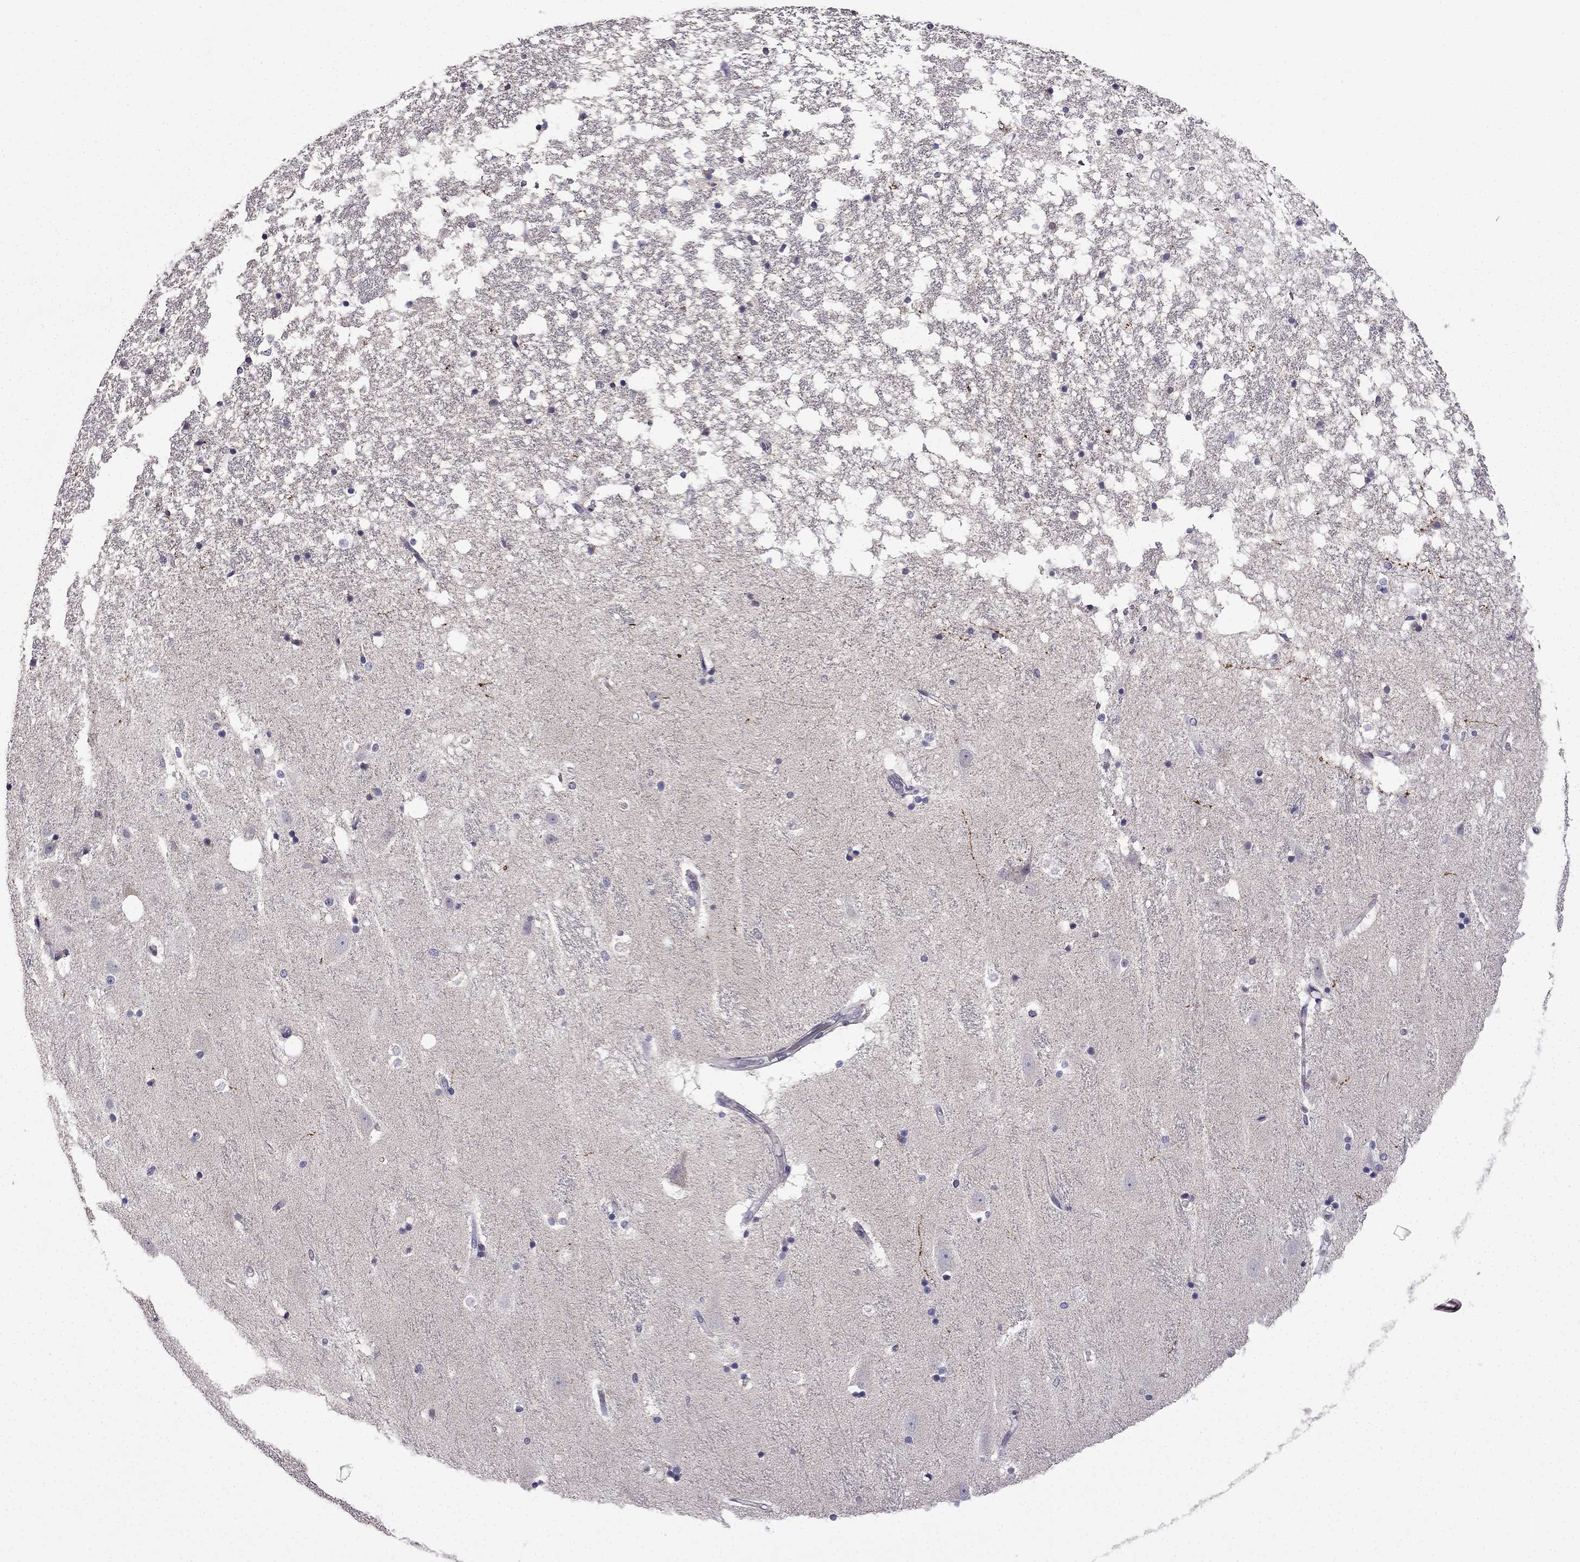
{"staining": {"intensity": "negative", "quantity": "none", "location": "none"}, "tissue": "hippocampus", "cell_type": "Glial cells", "image_type": "normal", "snomed": [{"axis": "morphology", "description": "Normal tissue, NOS"}, {"axis": "topography", "description": "Hippocampus"}], "caption": "Immunohistochemical staining of benign hippocampus shows no significant staining in glial cells. The staining is performed using DAB brown chromogen with nuclei counter-stained in using hematoxylin.", "gene": "SLC6A2", "patient": {"sex": "male", "age": 49}}